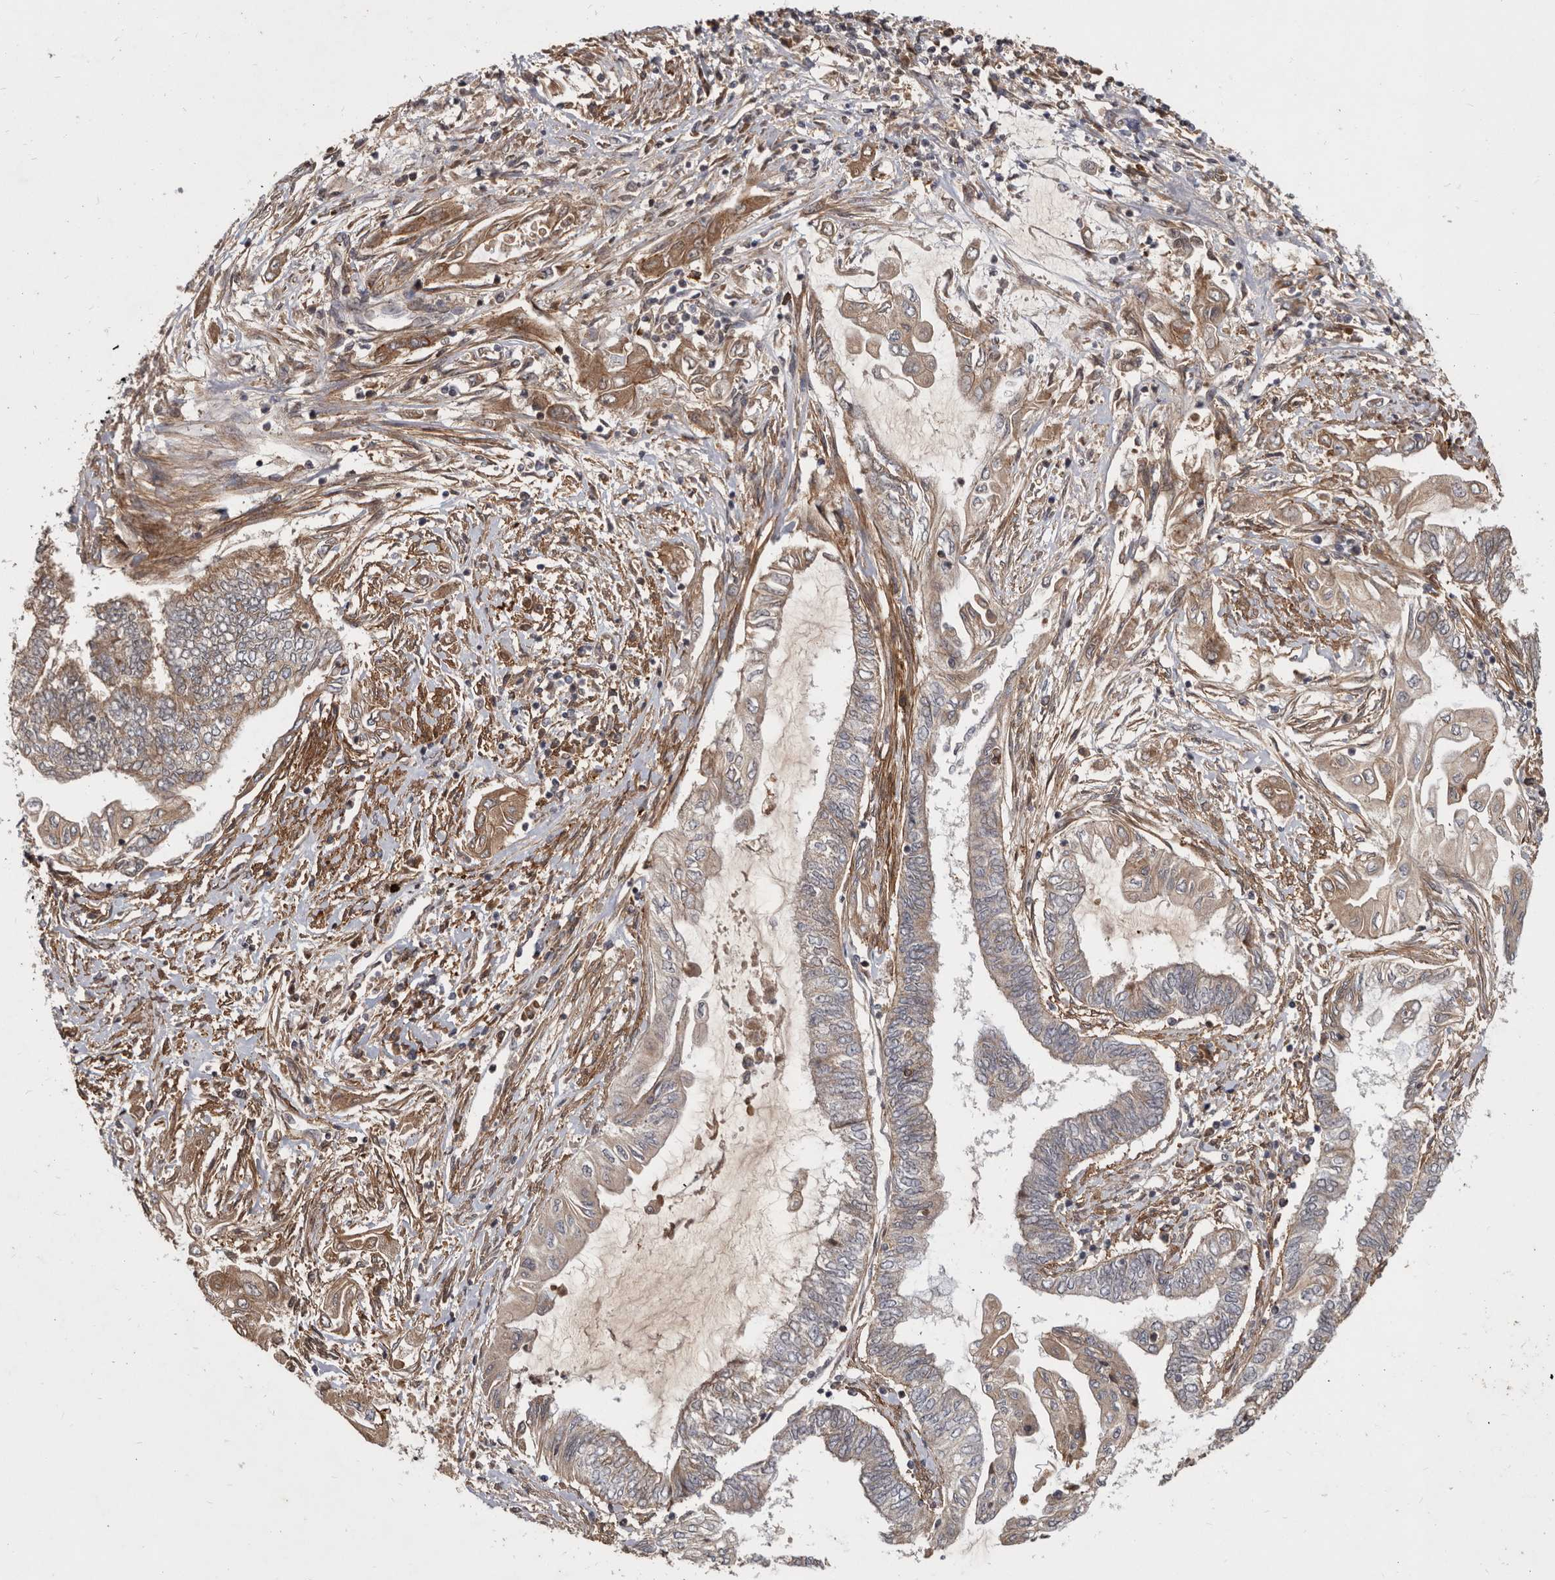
{"staining": {"intensity": "weak", "quantity": ">75%", "location": "cytoplasmic/membranous"}, "tissue": "endometrial cancer", "cell_type": "Tumor cells", "image_type": "cancer", "snomed": [{"axis": "morphology", "description": "Adenocarcinoma, NOS"}, {"axis": "topography", "description": "Uterus"}, {"axis": "topography", "description": "Endometrium"}], "caption": "About >75% of tumor cells in endometrial adenocarcinoma exhibit weak cytoplasmic/membranous protein expression as visualized by brown immunohistochemical staining.", "gene": "DNAJC28", "patient": {"sex": "female", "age": 70}}